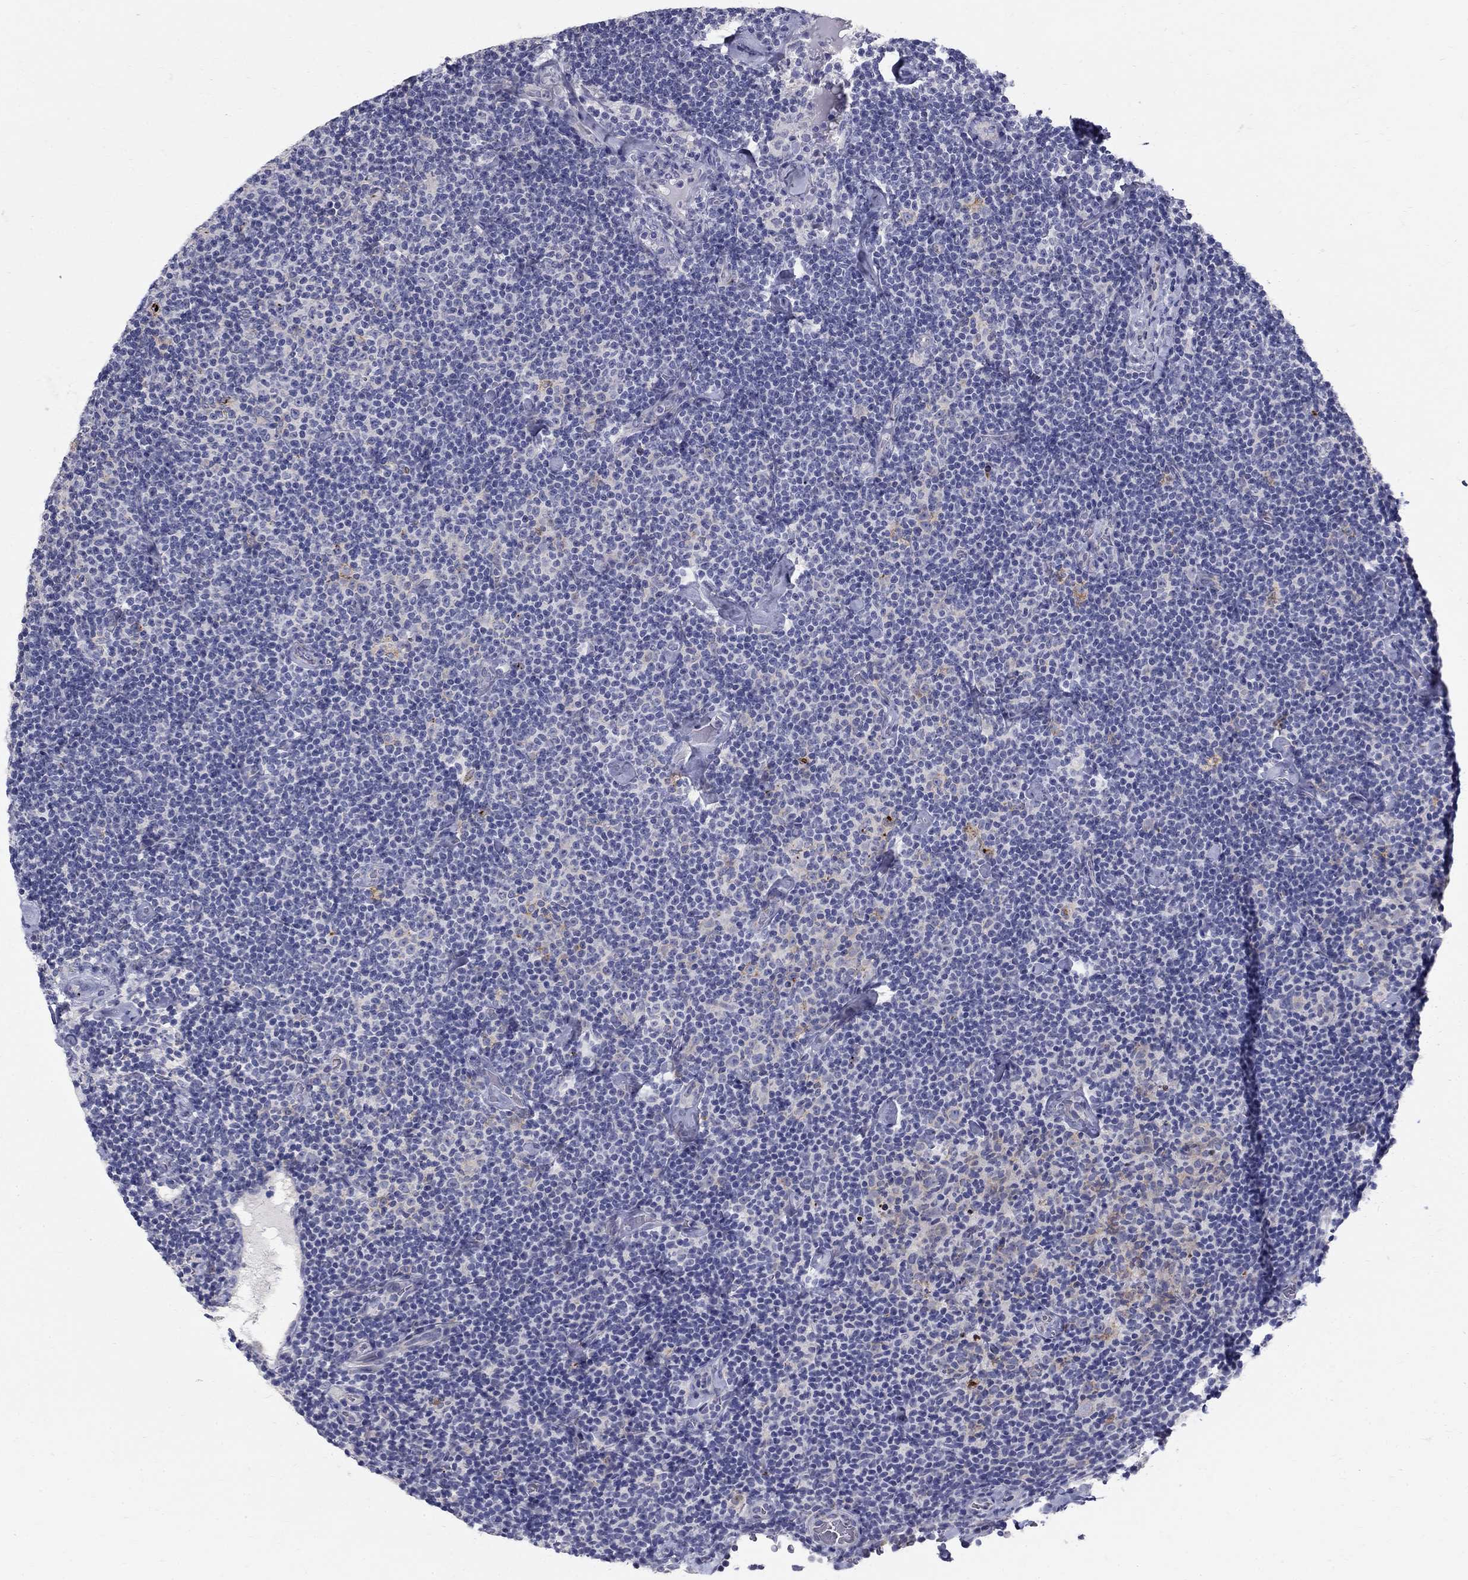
{"staining": {"intensity": "negative", "quantity": "none", "location": "none"}, "tissue": "lymphoma", "cell_type": "Tumor cells", "image_type": "cancer", "snomed": [{"axis": "morphology", "description": "Malignant lymphoma, non-Hodgkin's type, Low grade"}, {"axis": "topography", "description": "Lymph node"}], "caption": "Tumor cells show no significant protein staining in low-grade malignant lymphoma, non-Hodgkin's type.", "gene": "TP53TG5", "patient": {"sex": "male", "age": 81}}